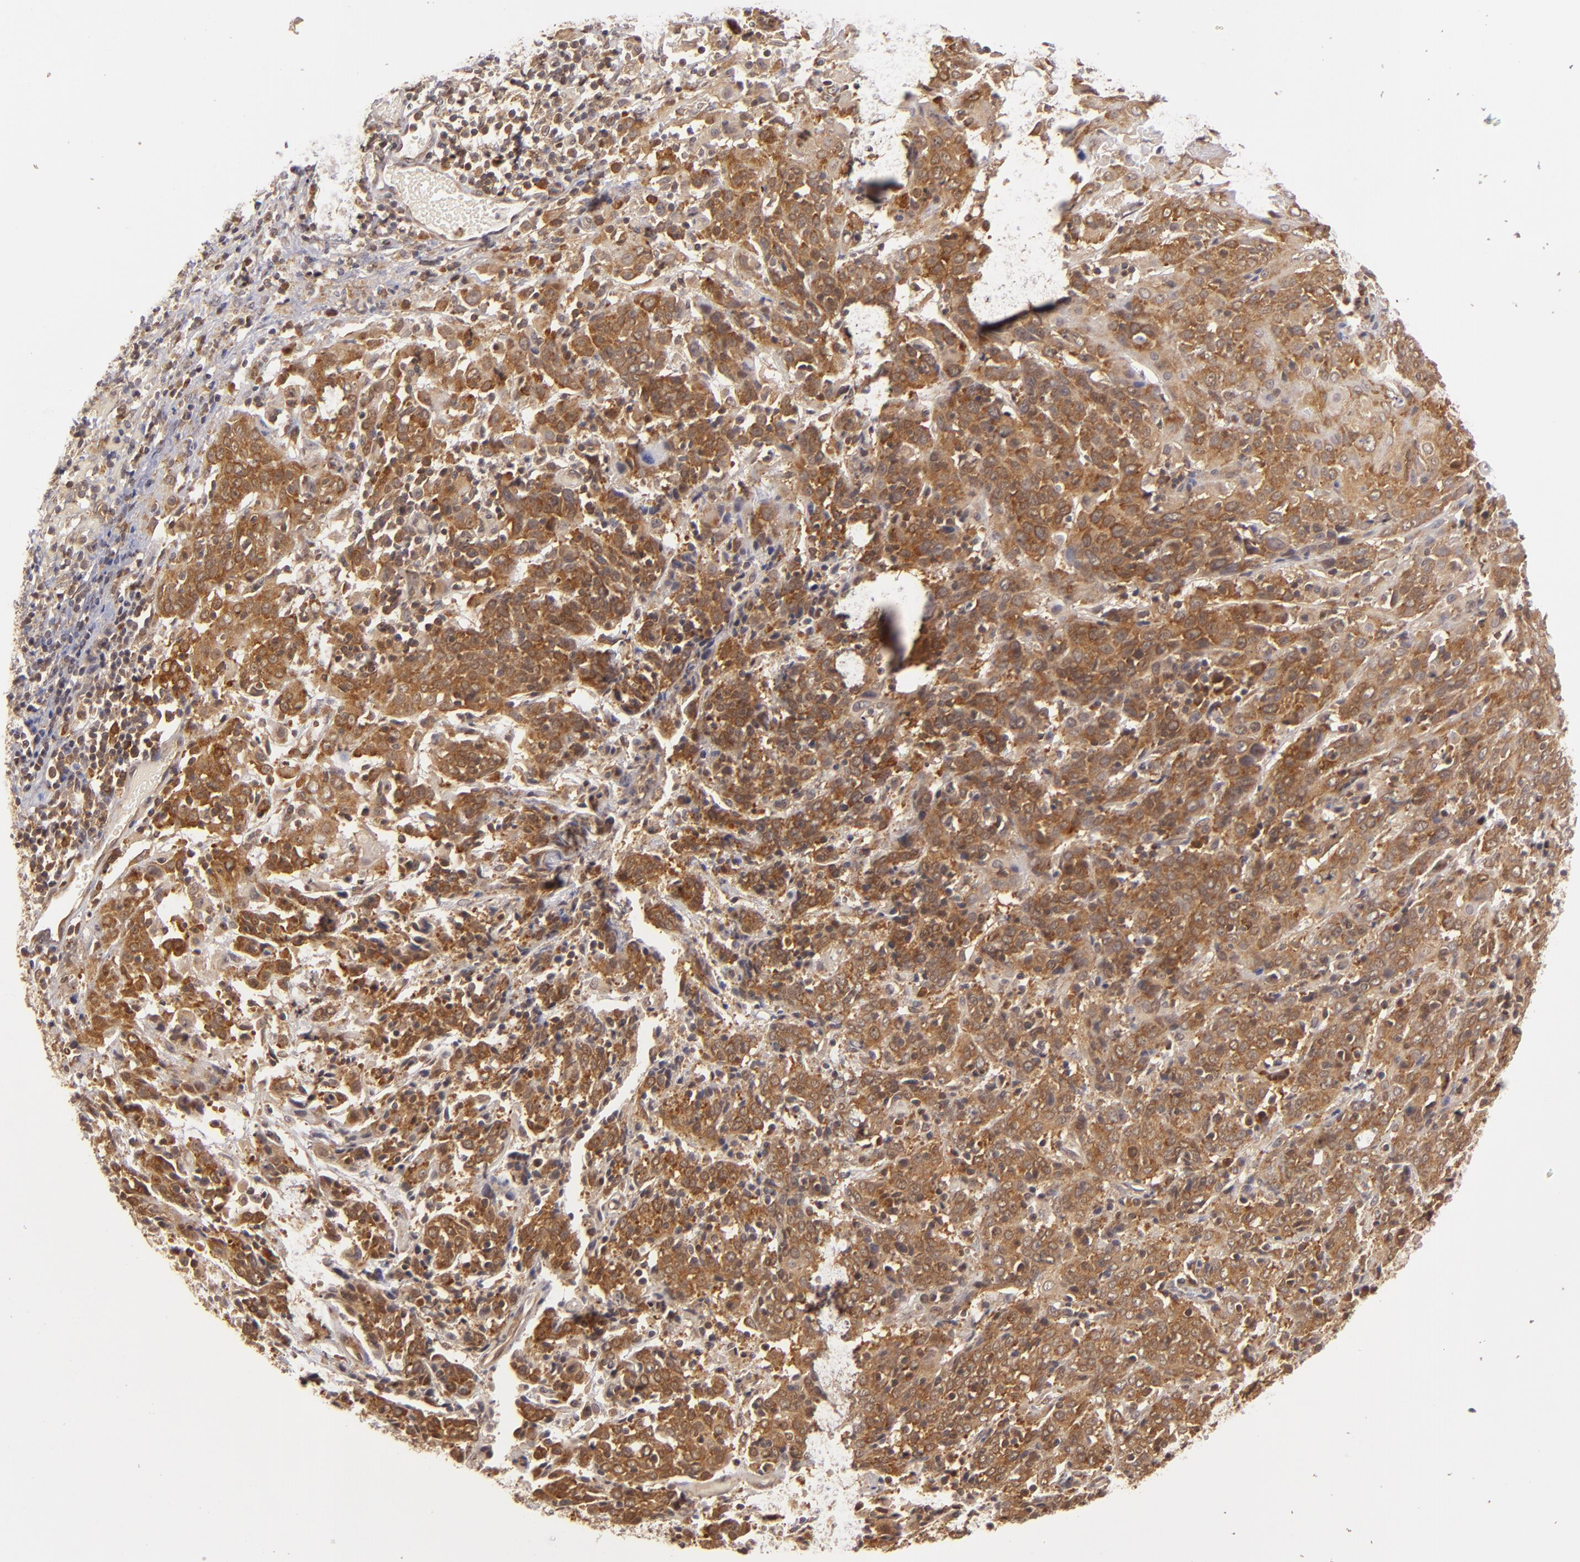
{"staining": {"intensity": "moderate", "quantity": ">75%", "location": "cytoplasmic/membranous"}, "tissue": "cervical cancer", "cell_type": "Tumor cells", "image_type": "cancer", "snomed": [{"axis": "morphology", "description": "Normal tissue, NOS"}, {"axis": "morphology", "description": "Squamous cell carcinoma, NOS"}, {"axis": "topography", "description": "Cervix"}], "caption": "A micrograph of cervical cancer stained for a protein reveals moderate cytoplasmic/membranous brown staining in tumor cells.", "gene": "MAPK3", "patient": {"sex": "female", "age": 67}}